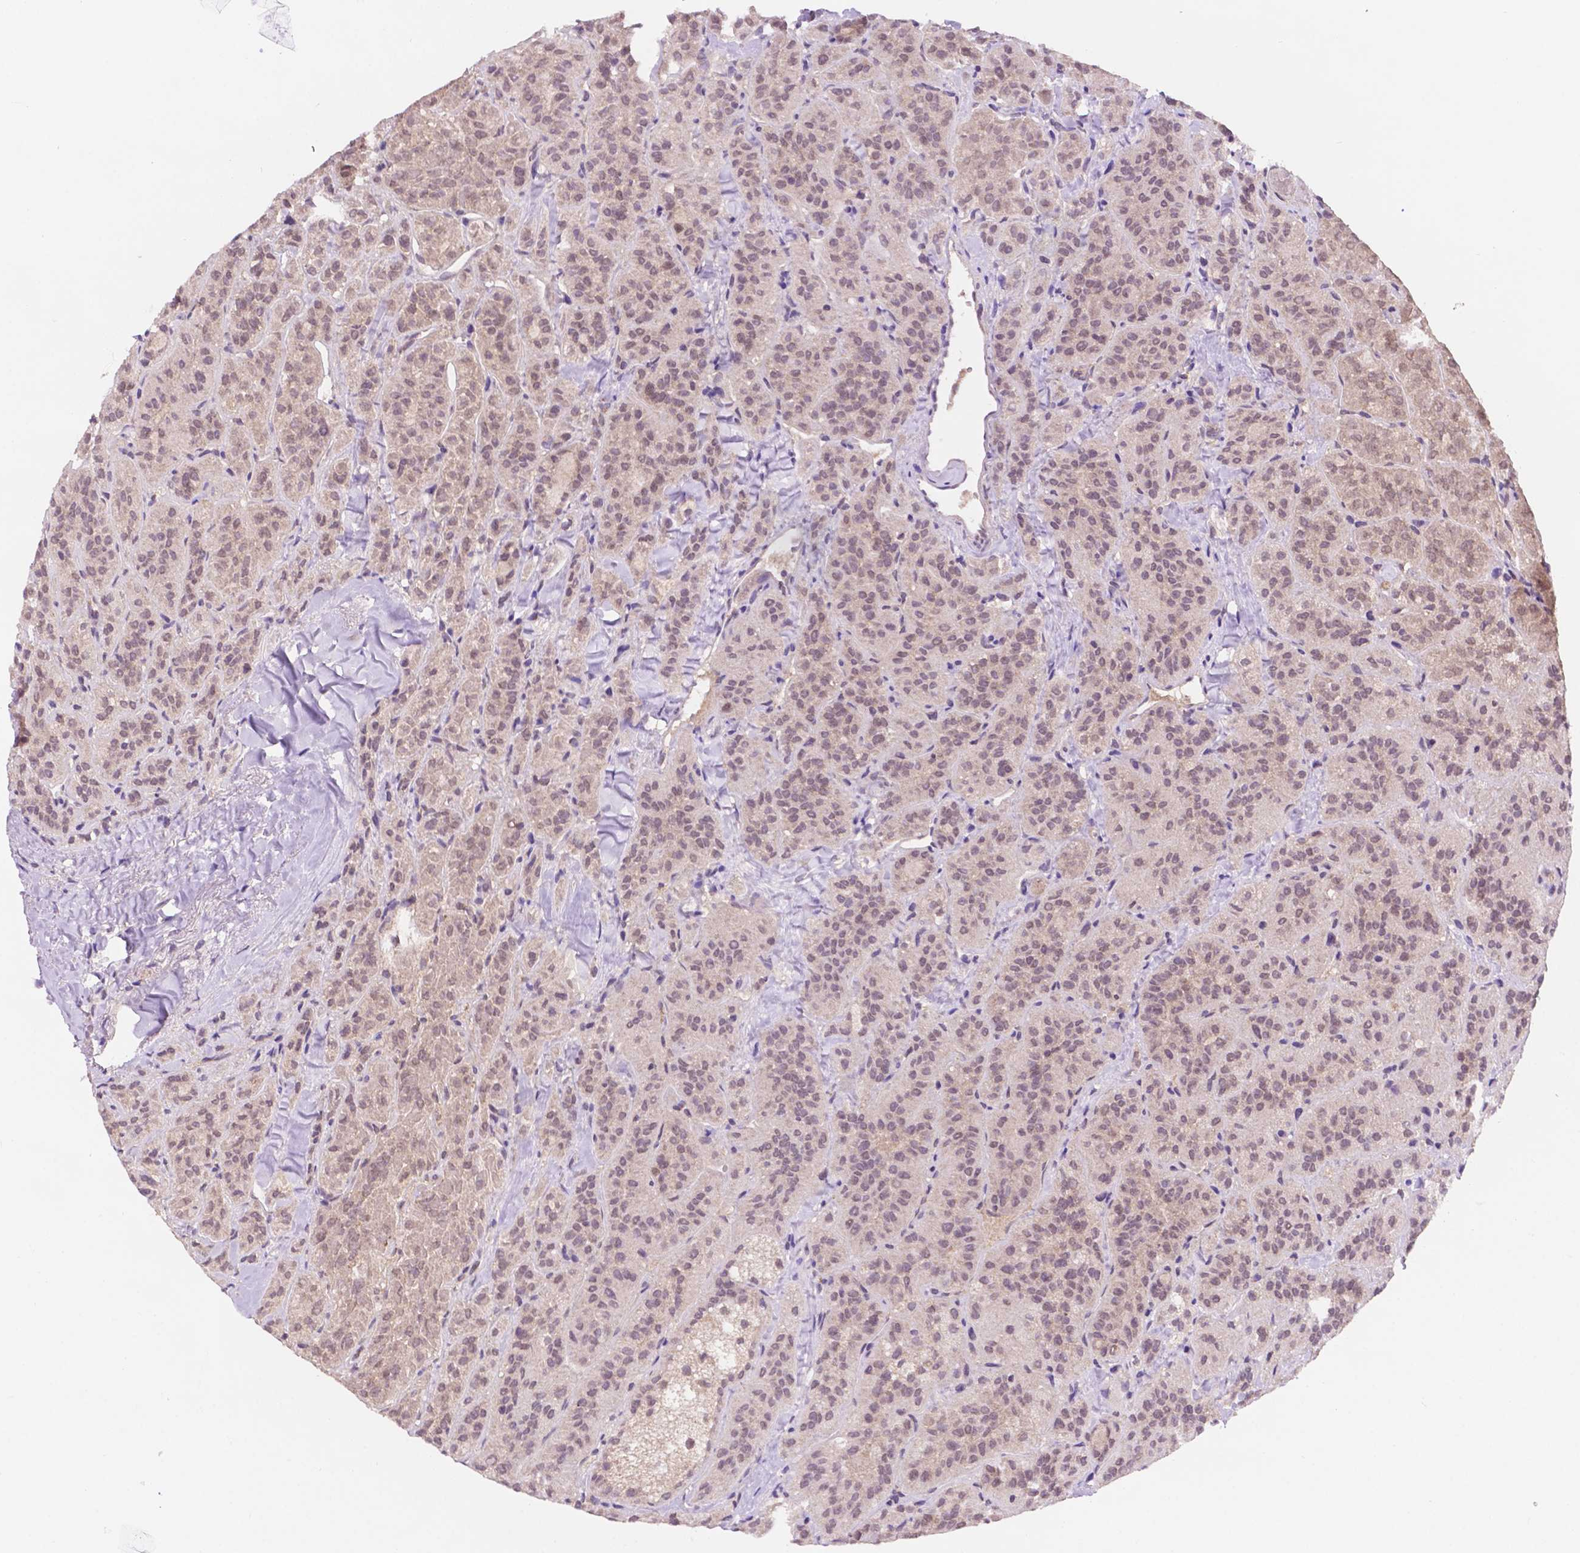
{"staining": {"intensity": "weak", "quantity": ">75%", "location": "nuclear"}, "tissue": "thyroid cancer", "cell_type": "Tumor cells", "image_type": "cancer", "snomed": [{"axis": "morphology", "description": "Papillary adenocarcinoma, NOS"}, {"axis": "topography", "description": "Thyroid gland"}], "caption": "Protein expression analysis of papillary adenocarcinoma (thyroid) demonstrates weak nuclear positivity in about >75% of tumor cells.", "gene": "UBE2L6", "patient": {"sex": "female", "age": 45}}